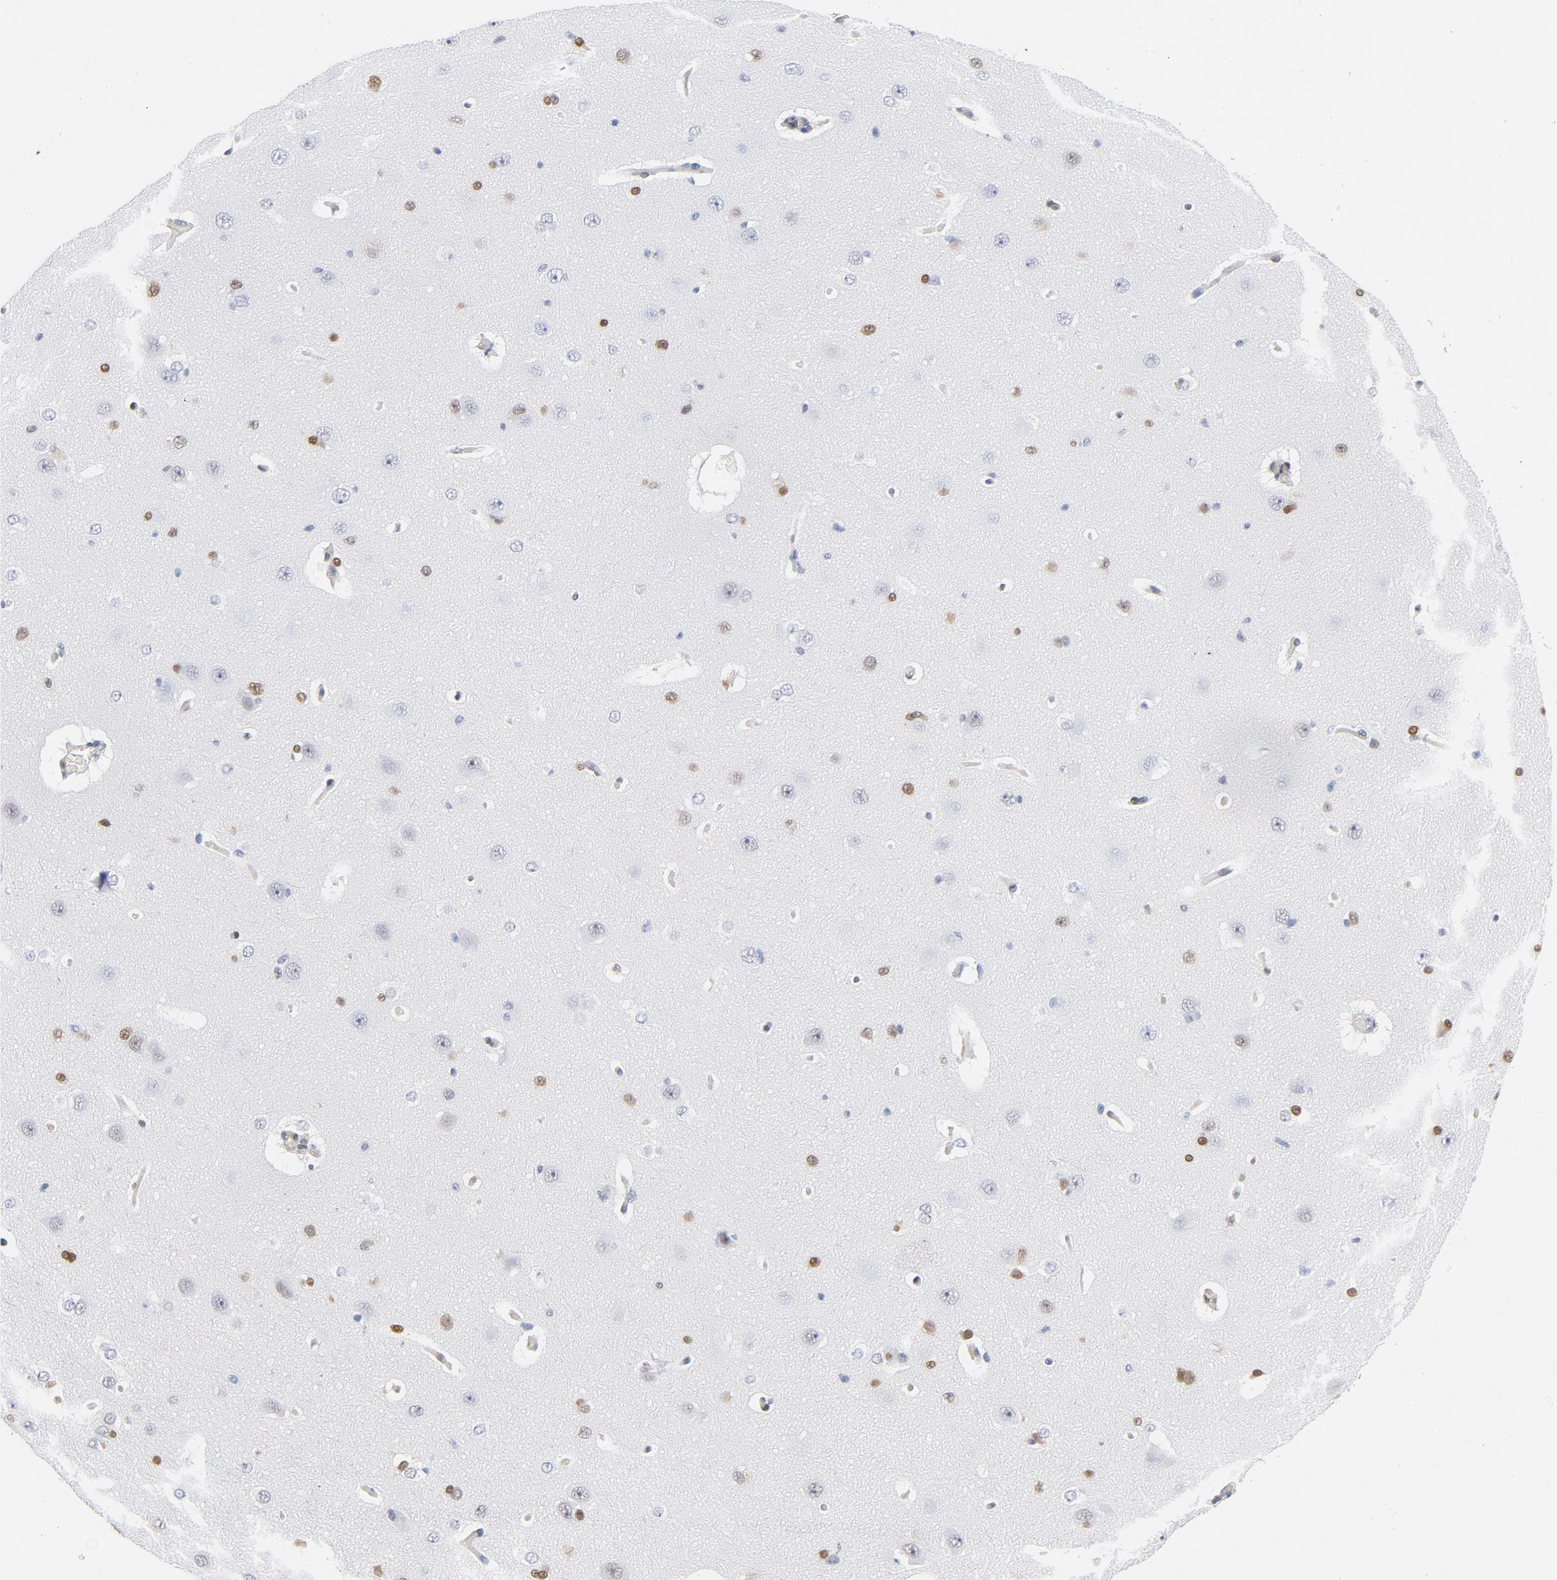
{"staining": {"intensity": "negative", "quantity": "none", "location": "none"}, "tissue": "cerebral cortex", "cell_type": "Endothelial cells", "image_type": "normal", "snomed": [{"axis": "morphology", "description": "Normal tissue, NOS"}, {"axis": "topography", "description": "Cerebral cortex"}], "caption": "Endothelial cells are negative for protein expression in benign human cerebral cortex. Brightfield microscopy of IHC stained with DAB (3,3'-diaminobenzidine) (brown) and hematoxylin (blue), captured at high magnification.", "gene": "CDKN1B", "patient": {"sex": "female", "age": 45}}